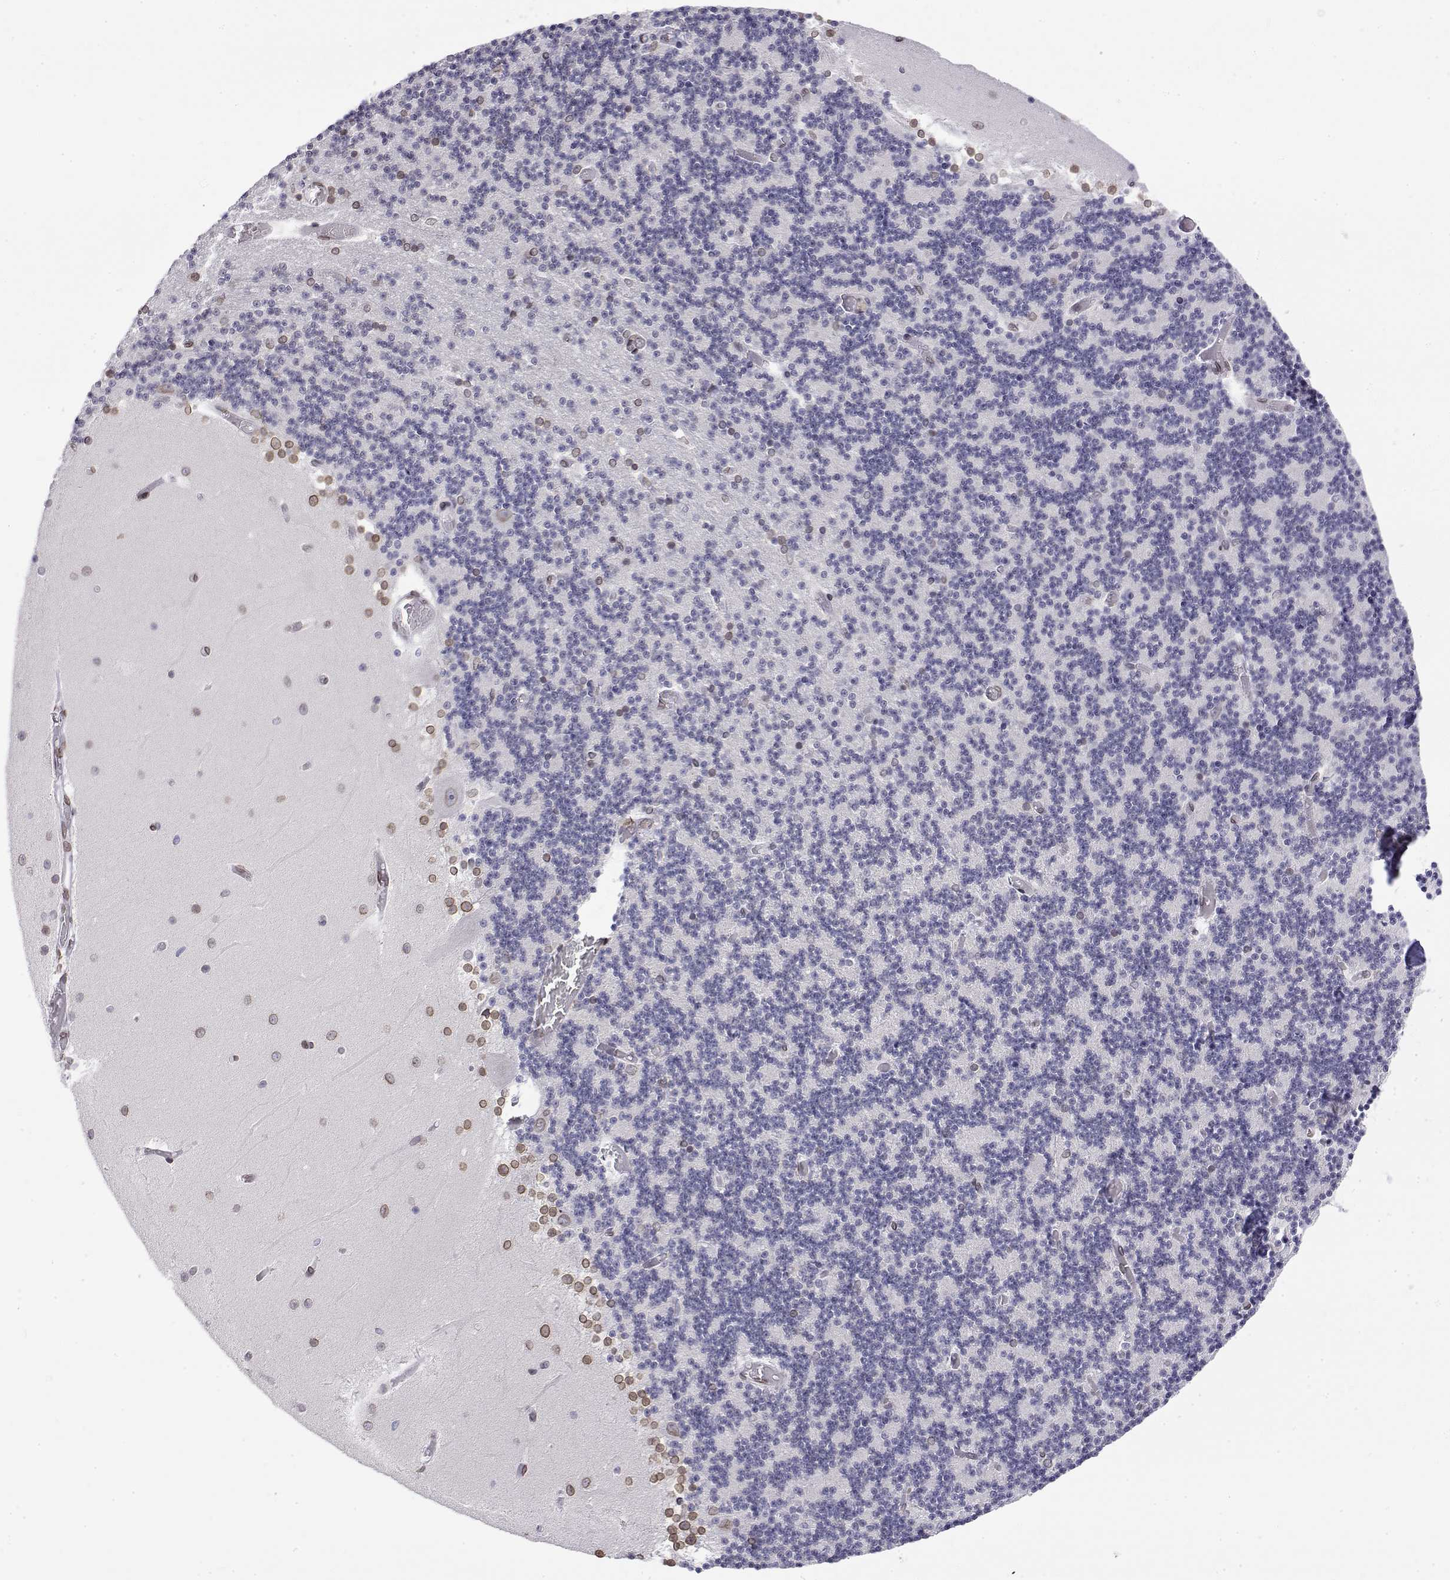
{"staining": {"intensity": "negative", "quantity": "none", "location": "none"}, "tissue": "cerebellum", "cell_type": "Cells in granular layer", "image_type": "normal", "snomed": [{"axis": "morphology", "description": "Normal tissue, NOS"}, {"axis": "topography", "description": "Cerebellum"}], "caption": "This is an immunohistochemistry (IHC) image of normal cerebellum. There is no expression in cells in granular layer.", "gene": "ZNF532", "patient": {"sex": "female", "age": 28}}